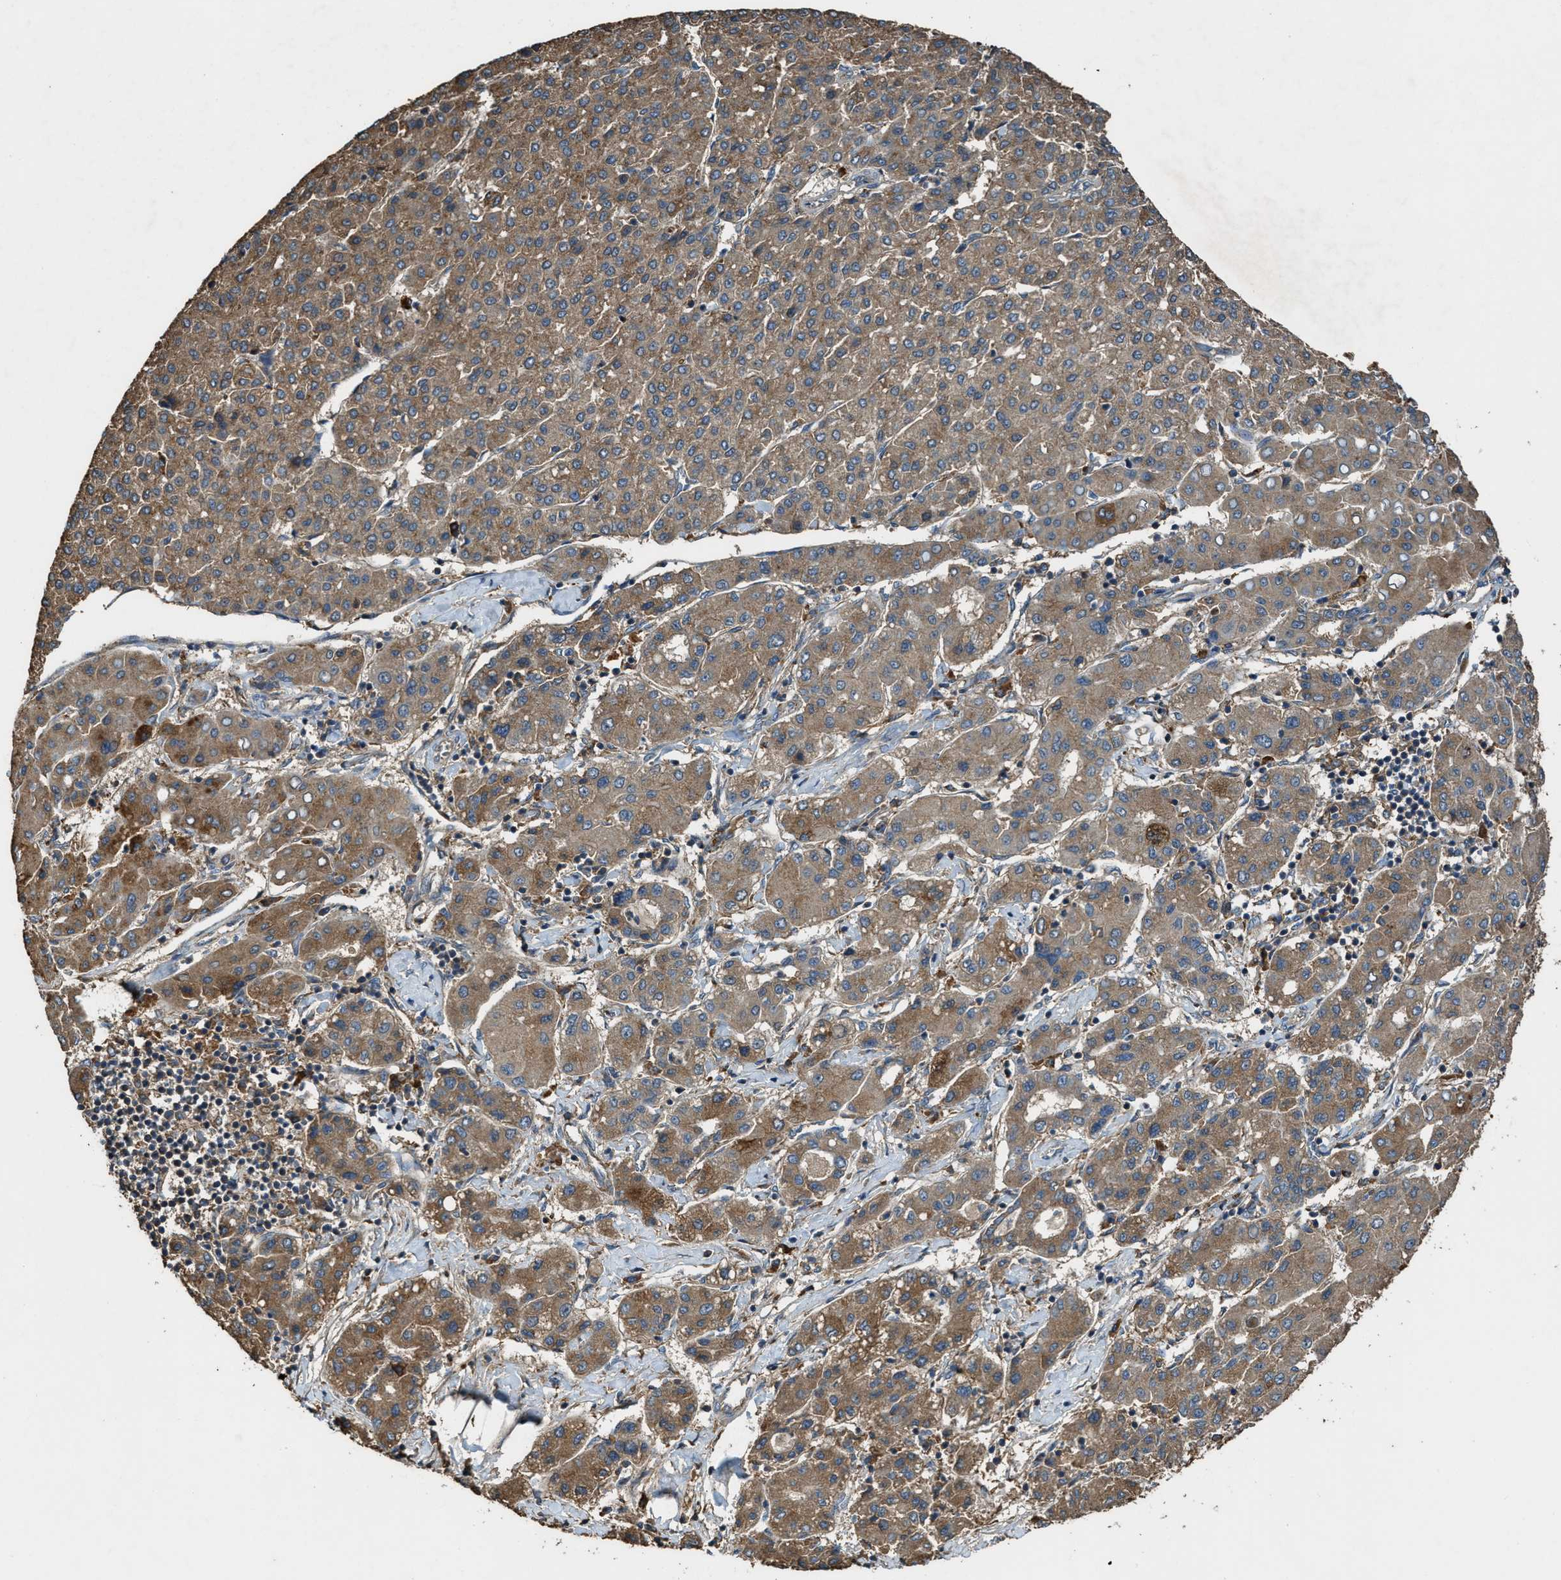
{"staining": {"intensity": "moderate", "quantity": ">75%", "location": "cytoplasmic/membranous"}, "tissue": "liver cancer", "cell_type": "Tumor cells", "image_type": "cancer", "snomed": [{"axis": "morphology", "description": "Carcinoma, Hepatocellular, NOS"}, {"axis": "topography", "description": "Liver"}], "caption": "This photomicrograph demonstrates hepatocellular carcinoma (liver) stained with immunohistochemistry to label a protein in brown. The cytoplasmic/membranous of tumor cells show moderate positivity for the protein. Nuclei are counter-stained blue.", "gene": "MAP3K8", "patient": {"sex": "male", "age": 65}}